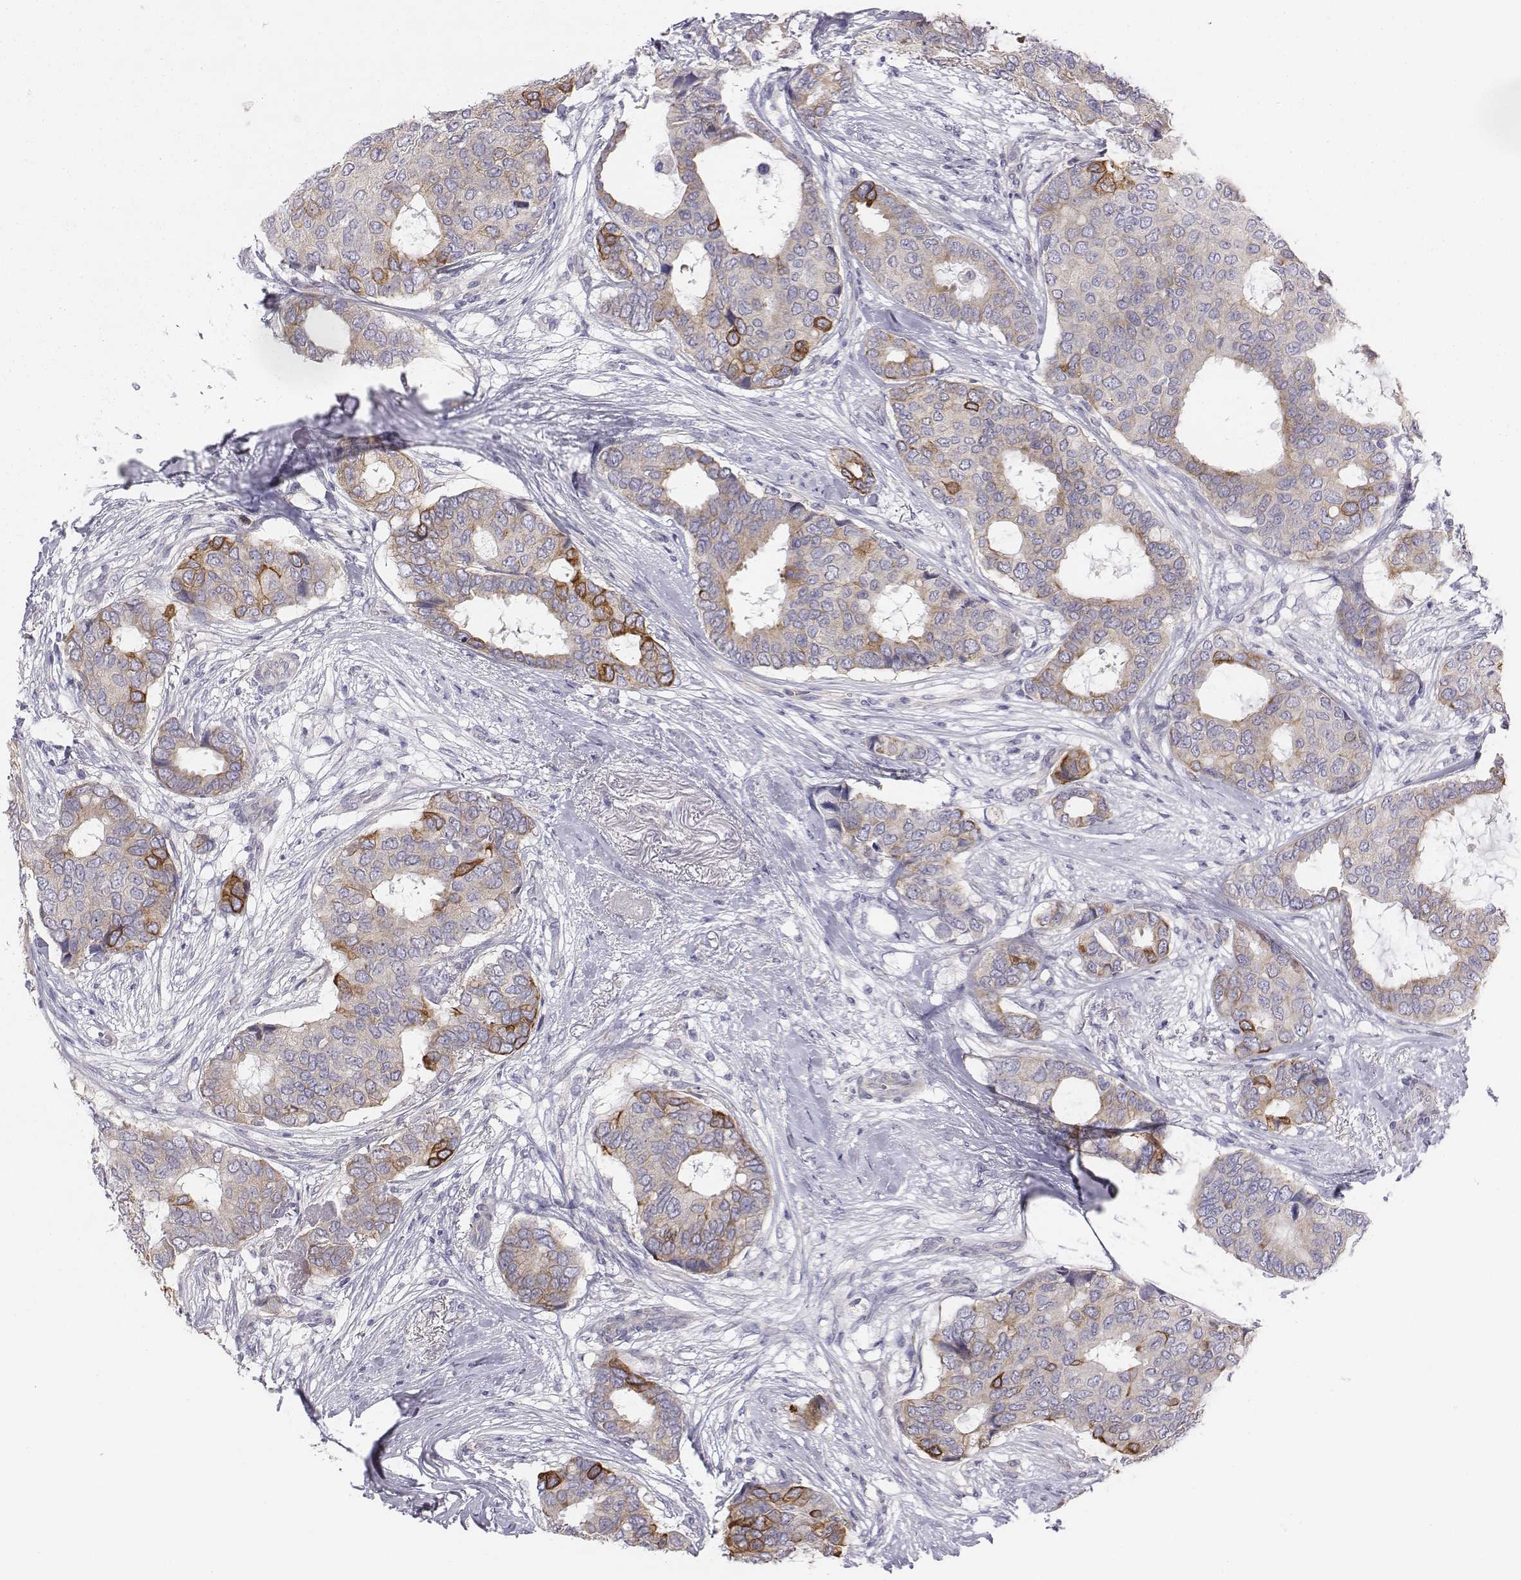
{"staining": {"intensity": "moderate", "quantity": "<25%", "location": "cytoplasmic/membranous"}, "tissue": "breast cancer", "cell_type": "Tumor cells", "image_type": "cancer", "snomed": [{"axis": "morphology", "description": "Duct carcinoma"}, {"axis": "topography", "description": "Breast"}], "caption": "Moderate cytoplasmic/membranous positivity is appreciated in about <25% of tumor cells in breast cancer (infiltrating ductal carcinoma). The staining was performed using DAB, with brown indicating positive protein expression. Nuclei are stained blue with hematoxylin.", "gene": "CHST14", "patient": {"sex": "female", "age": 75}}